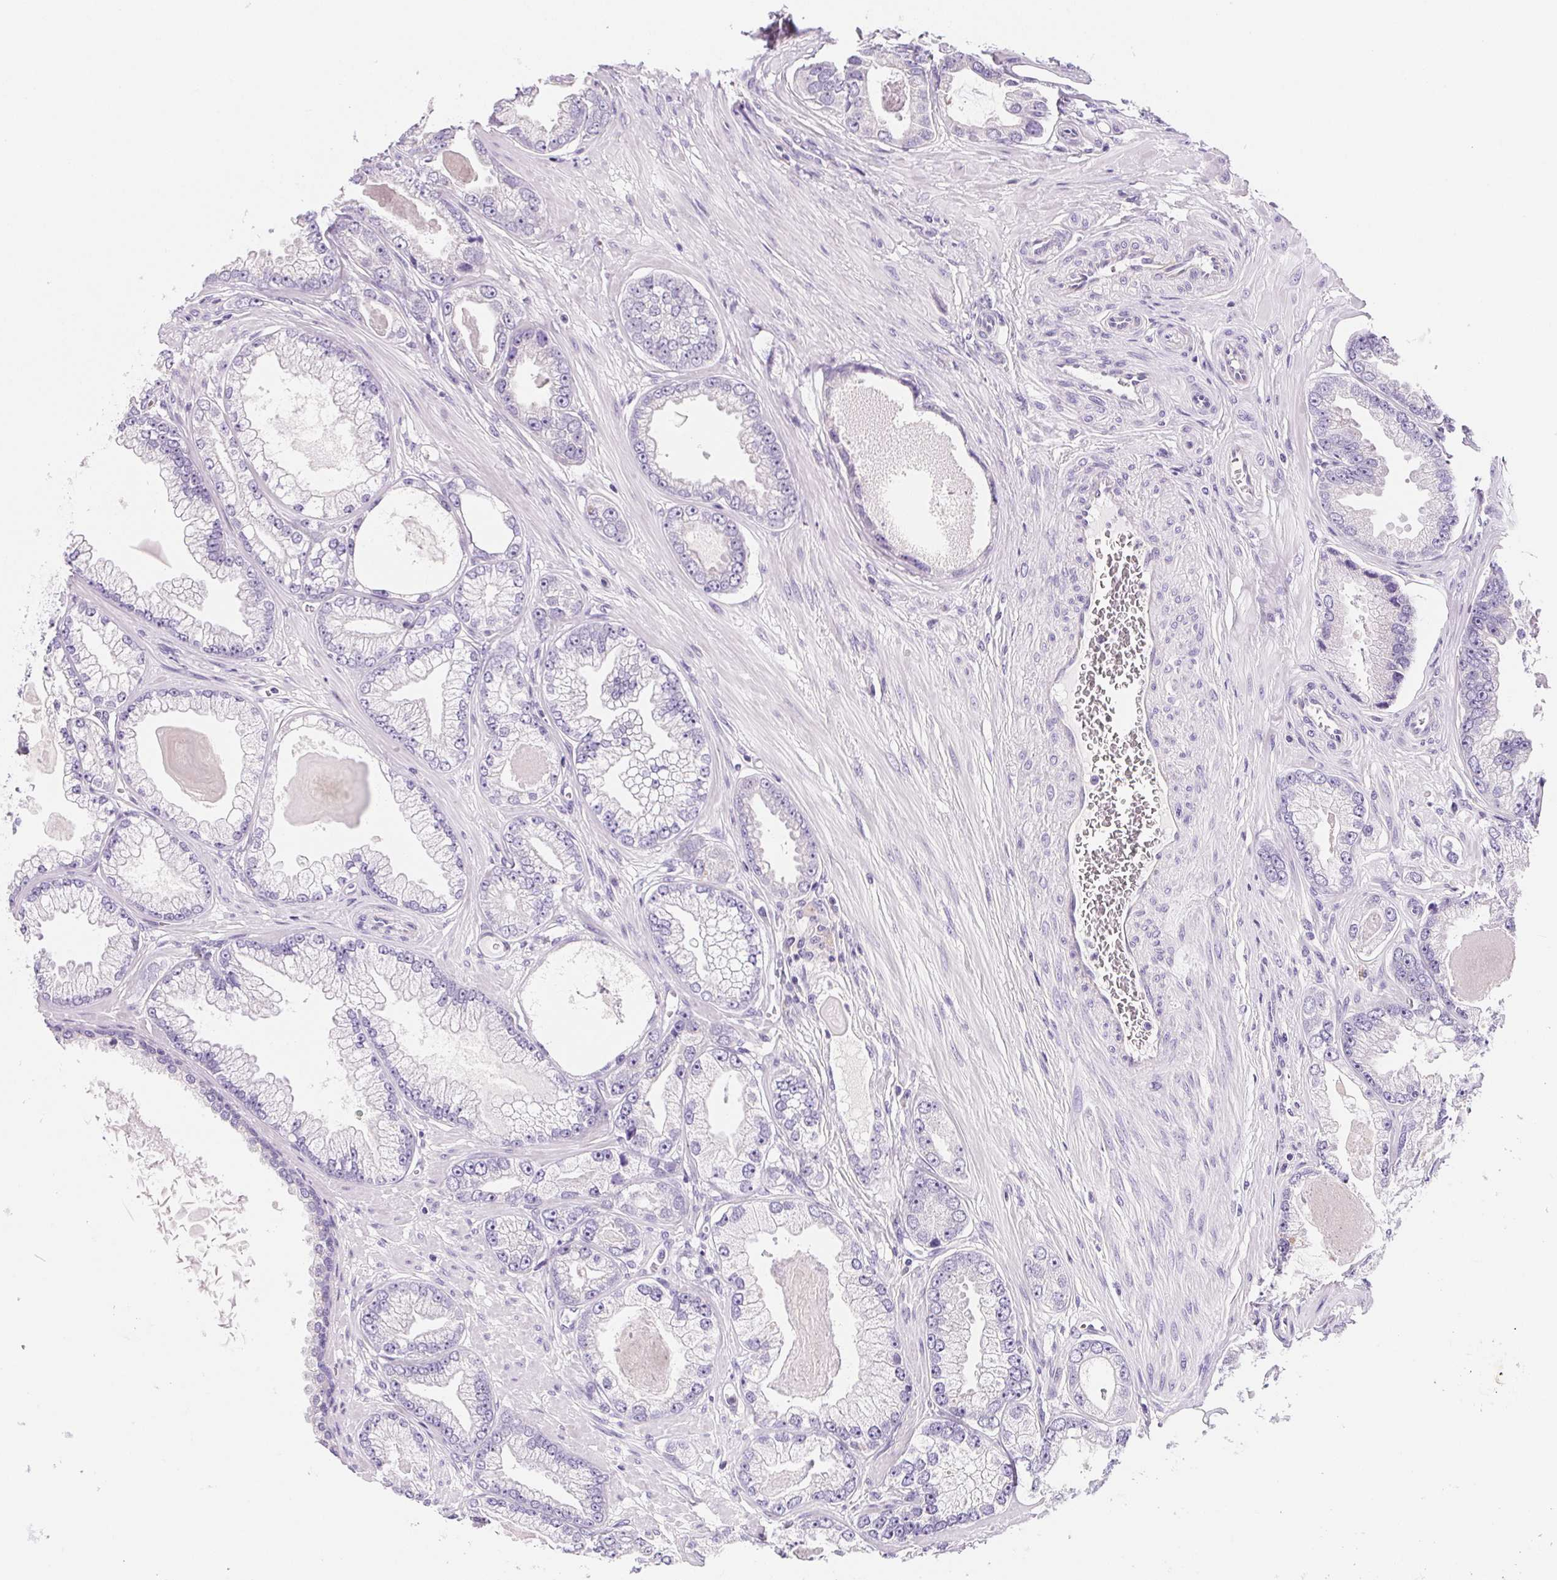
{"staining": {"intensity": "negative", "quantity": "none", "location": "none"}, "tissue": "prostate cancer", "cell_type": "Tumor cells", "image_type": "cancer", "snomed": [{"axis": "morphology", "description": "Adenocarcinoma, Low grade"}, {"axis": "topography", "description": "Prostate"}], "caption": "Protein analysis of prostate cancer (low-grade adenocarcinoma) displays no significant staining in tumor cells. (DAB immunohistochemistry (IHC) visualized using brightfield microscopy, high magnification).", "gene": "AQP5", "patient": {"sex": "male", "age": 64}}